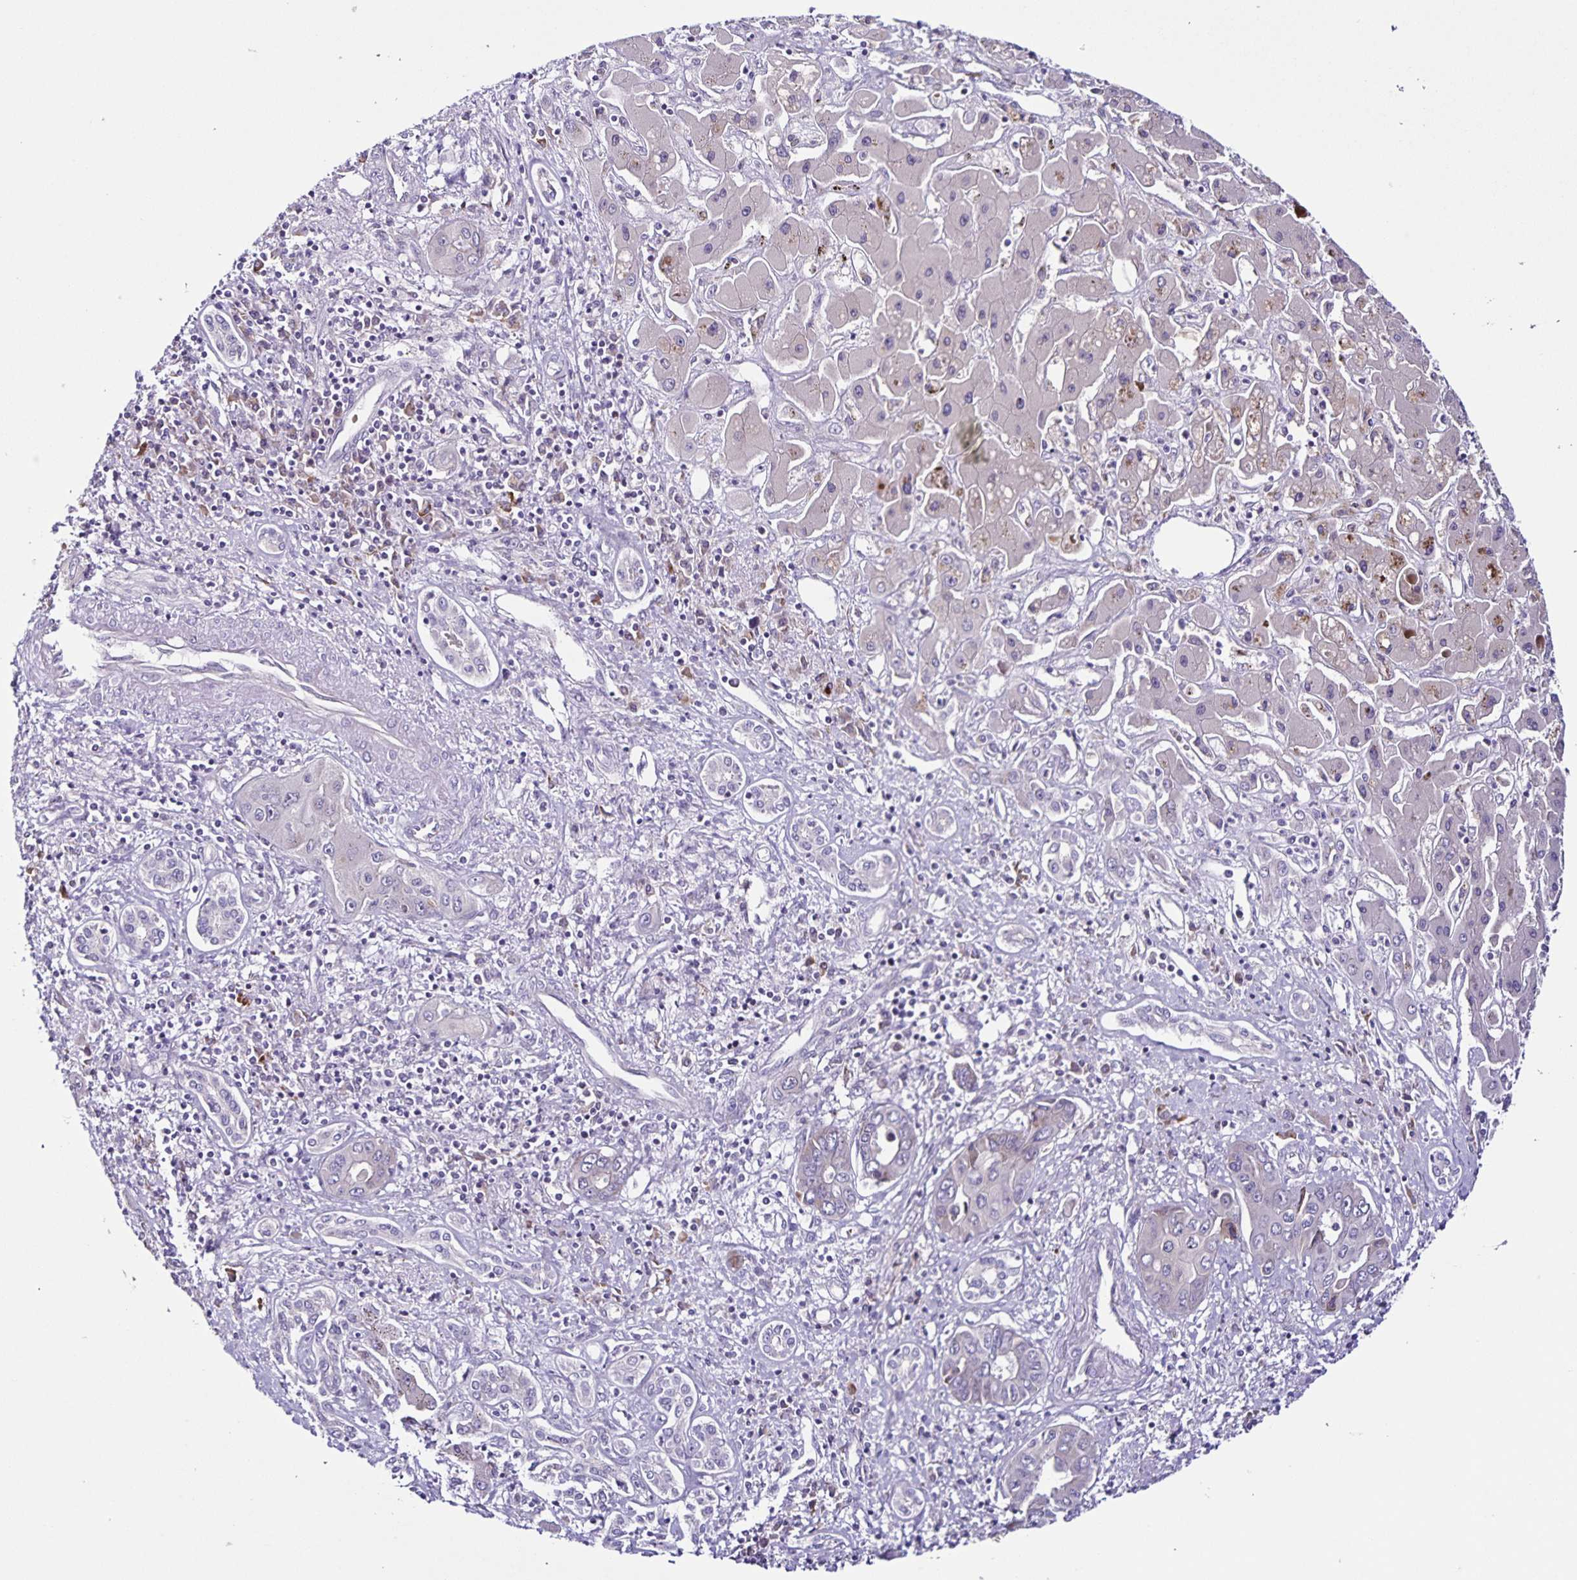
{"staining": {"intensity": "negative", "quantity": "none", "location": "none"}, "tissue": "liver cancer", "cell_type": "Tumor cells", "image_type": "cancer", "snomed": [{"axis": "morphology", "description": "Cholangiocarcinoma"}, {"axis": "topography", "description": "Liver"}], "caption": "The image reveals no significant positivity in tumor cells of liver cholangiocarcinoma.", "gene": "RNFT2", "patient": {"sex": "male", "age": 67}}